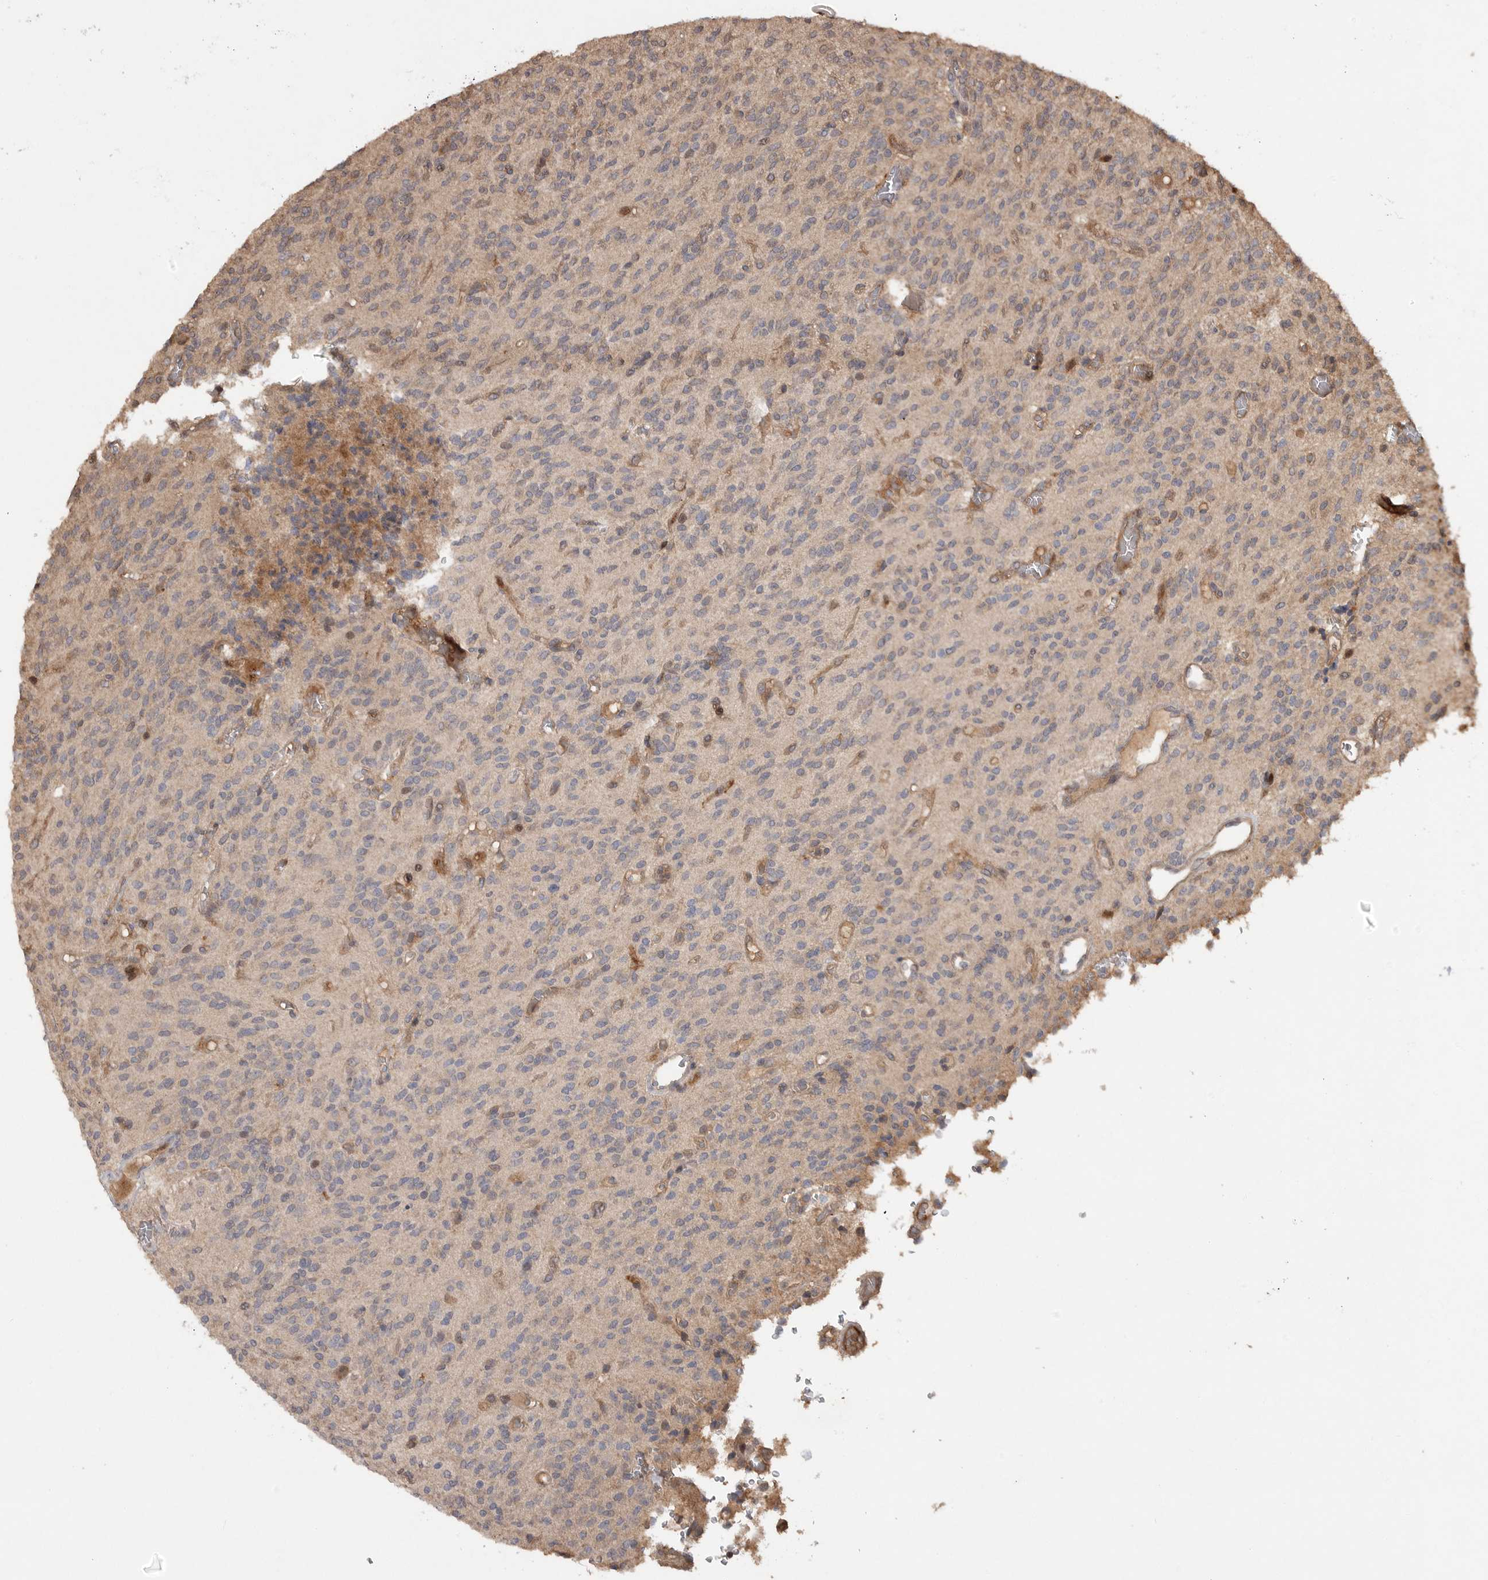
{"staining": {"intensity": "negative", "quantity": "none", "location": "none"}, "tissue": "glioma", "cell_type": "Tumor cells", "image_type": "cancer", "snomed": [{"axis": "morphology", "description": "Glioma, malignant, High grade"}, {"axis": "topography", "description": "Brain"}], "caption": "There is no significant positivity in tumor cells of glioma.", "gene": "VN1R4", "patient": {"sex": "male", "age": 34}}